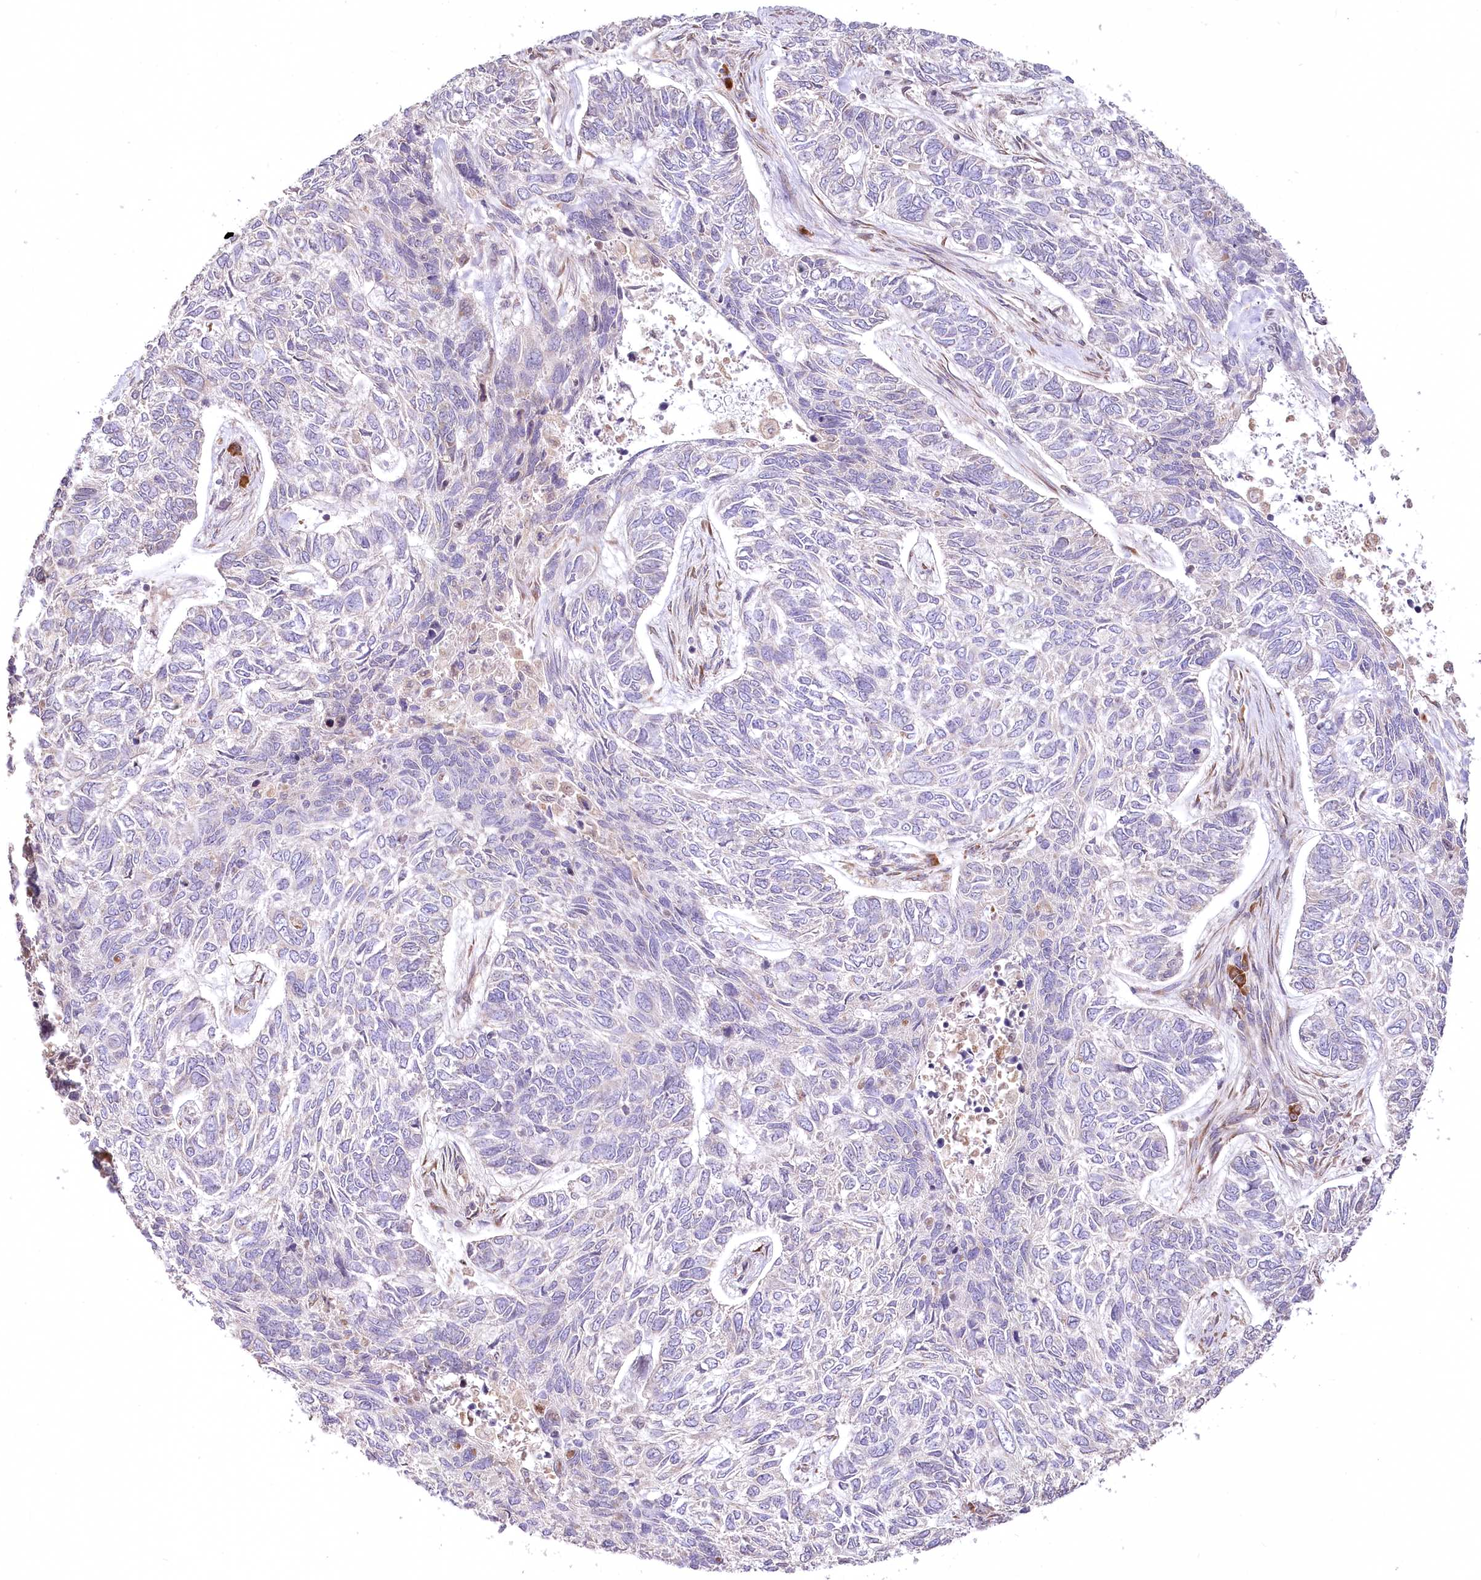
{"staining": {"intensity": "negative", "quantity": "none", "location": "none"}, "tissue": "skin cancer", "cell_type": "Tumor cells", "image_type": "cancer", "snomed": [{"axis": "morphology", "description": "Basal cell carcinoma"}, {"axis": "topography", "description": "Skin"}], "caption": "IHC of human basal cell carcinoma (skin) displays no expression in tumor cells. (Brightfield microscopy of DAB (3,3'-diaminobenzidine) IHC at high magnification).", "gene": "STT3B", "patient": {"sex": "female", "age": 65}}